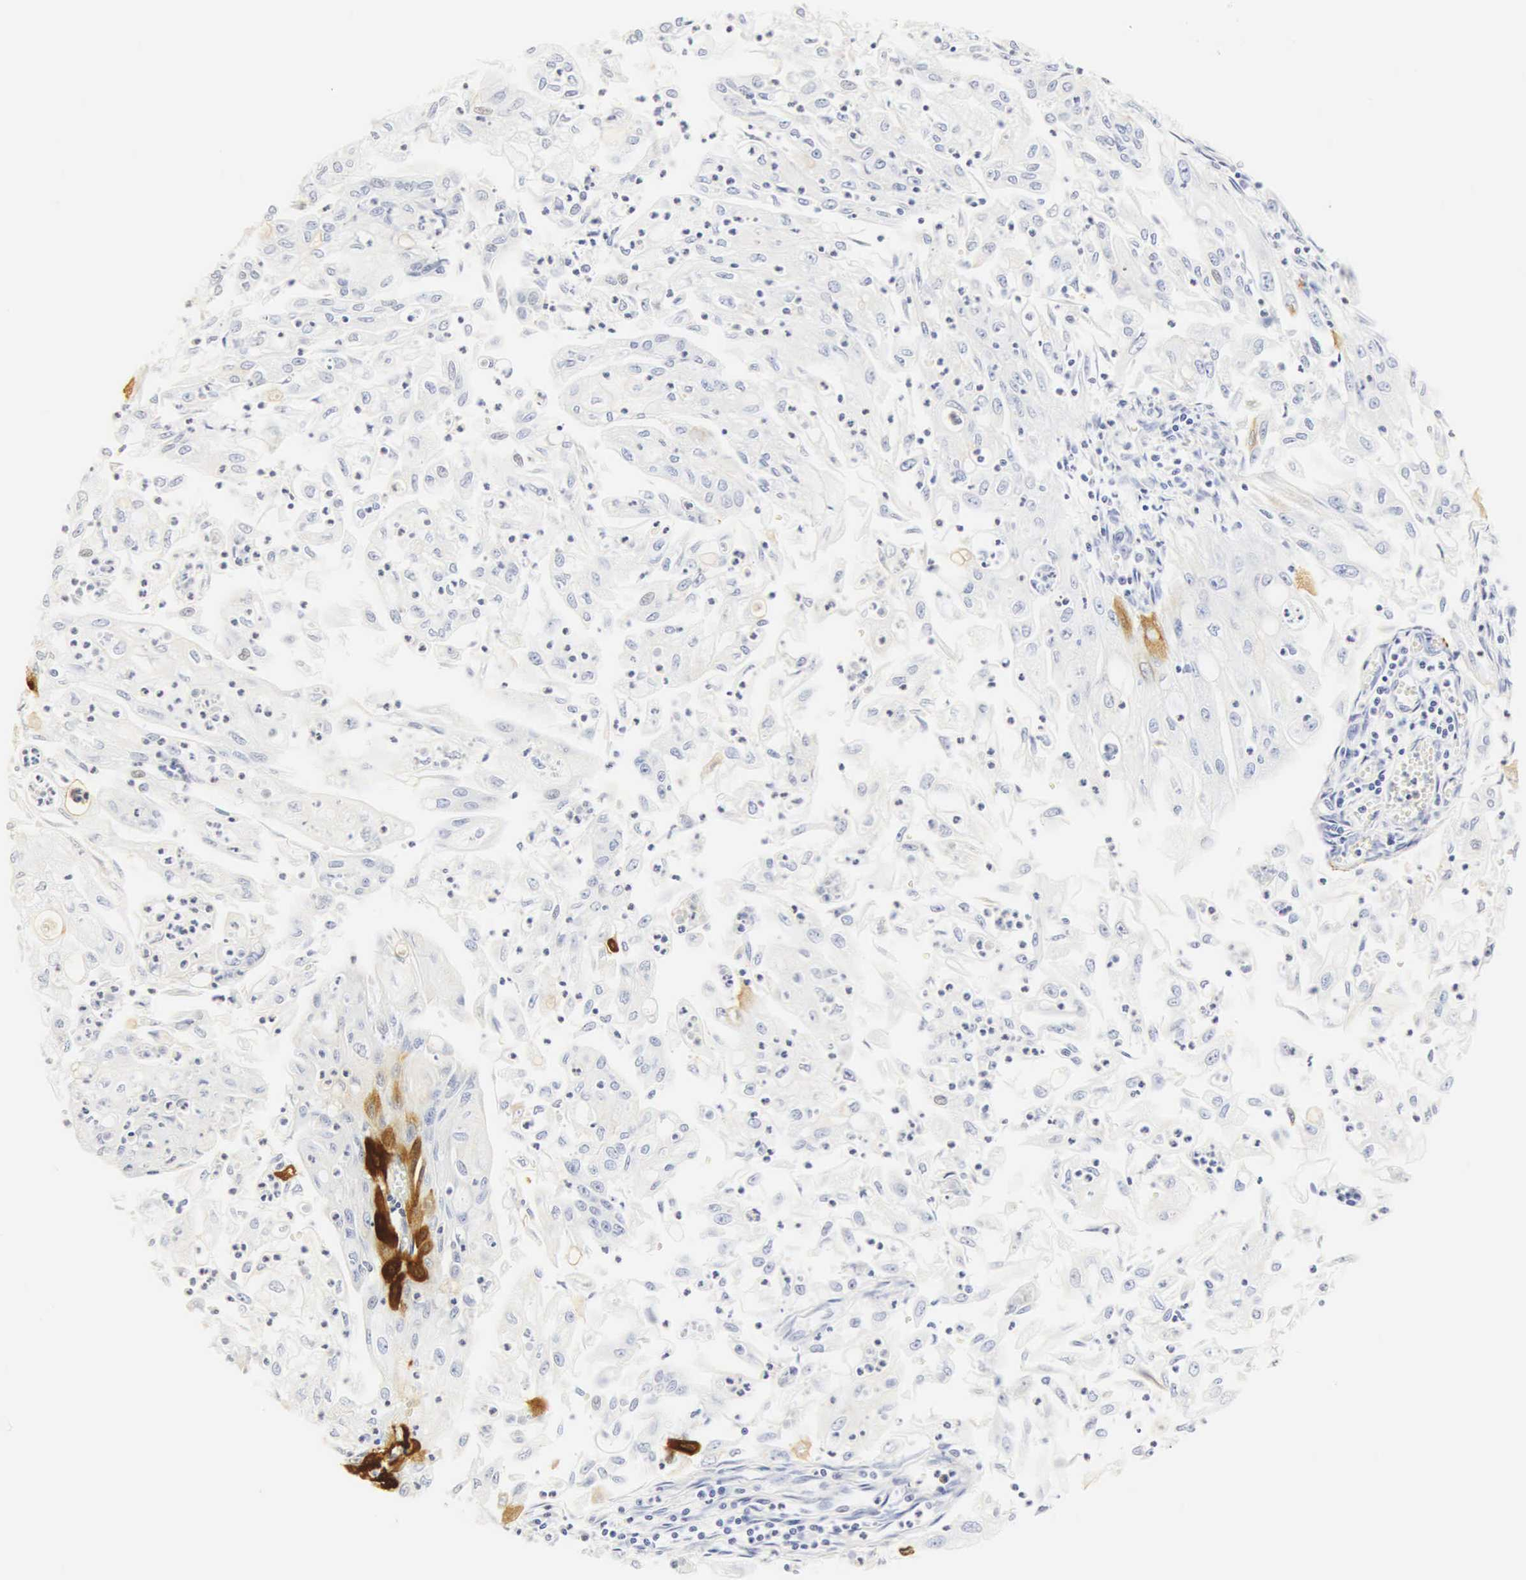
{"staining": {"intensity": "strong", "quantity": "<25%", "location": "cytoplasmic/membranous"}, "tissue": "endometrial cancer", "cell_type": "Tumor cells", "image_type": "cancer", "snomed": [{"axis": "morphology", "description": "Adenocarcinoma, NOS"}, {"axis": "topography", "description": "Endometrium"}], "caption": "Immunohistochemistry (IHC) of human endometrial cancer displays medium levels of strong cytoplasmic/membranous positivity in about <25% of tumor cells.", "gene": "CGB3", "patient": {"sex": "female", "age": 75}}